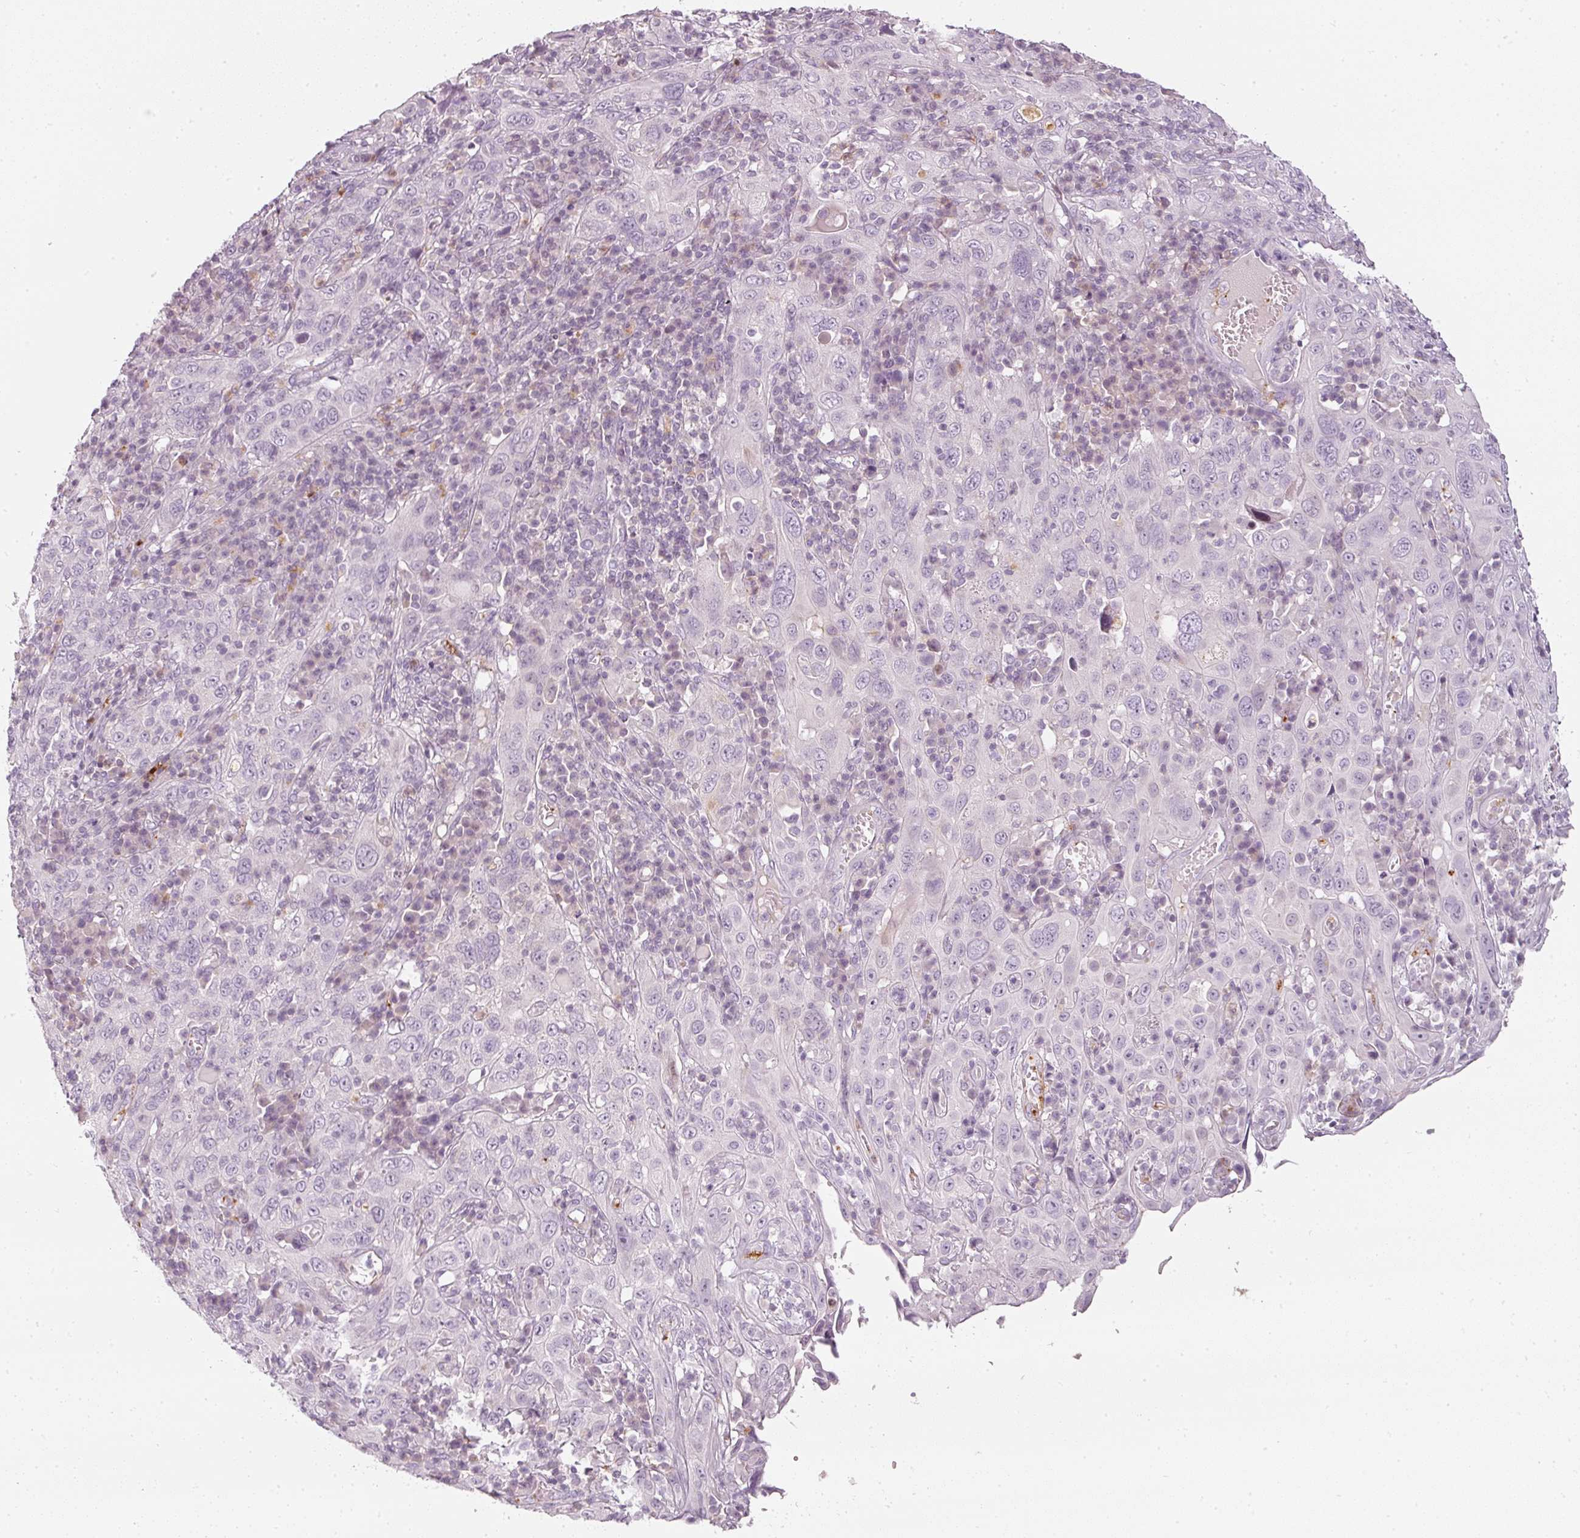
{"staining": {"intensity": "negative", "quantity": "none", "location": "none"}, "tissue": "cervical cancer", "cell_type": "Tumor cells", "image_type": "cancer", "snomed": [{"axis": "morphology", "description": "Squamous cell carcinoma, NOS"}, {"axis": "topography", "description": "Cervix"}], "caption": "Immunohistochemistry photomicrograph of human cervical cancer stained for a protein (brown), which displays no positivity in tumor cells.", "gene": "LECT2", "patient": {"sex": "female", "age": 46}}